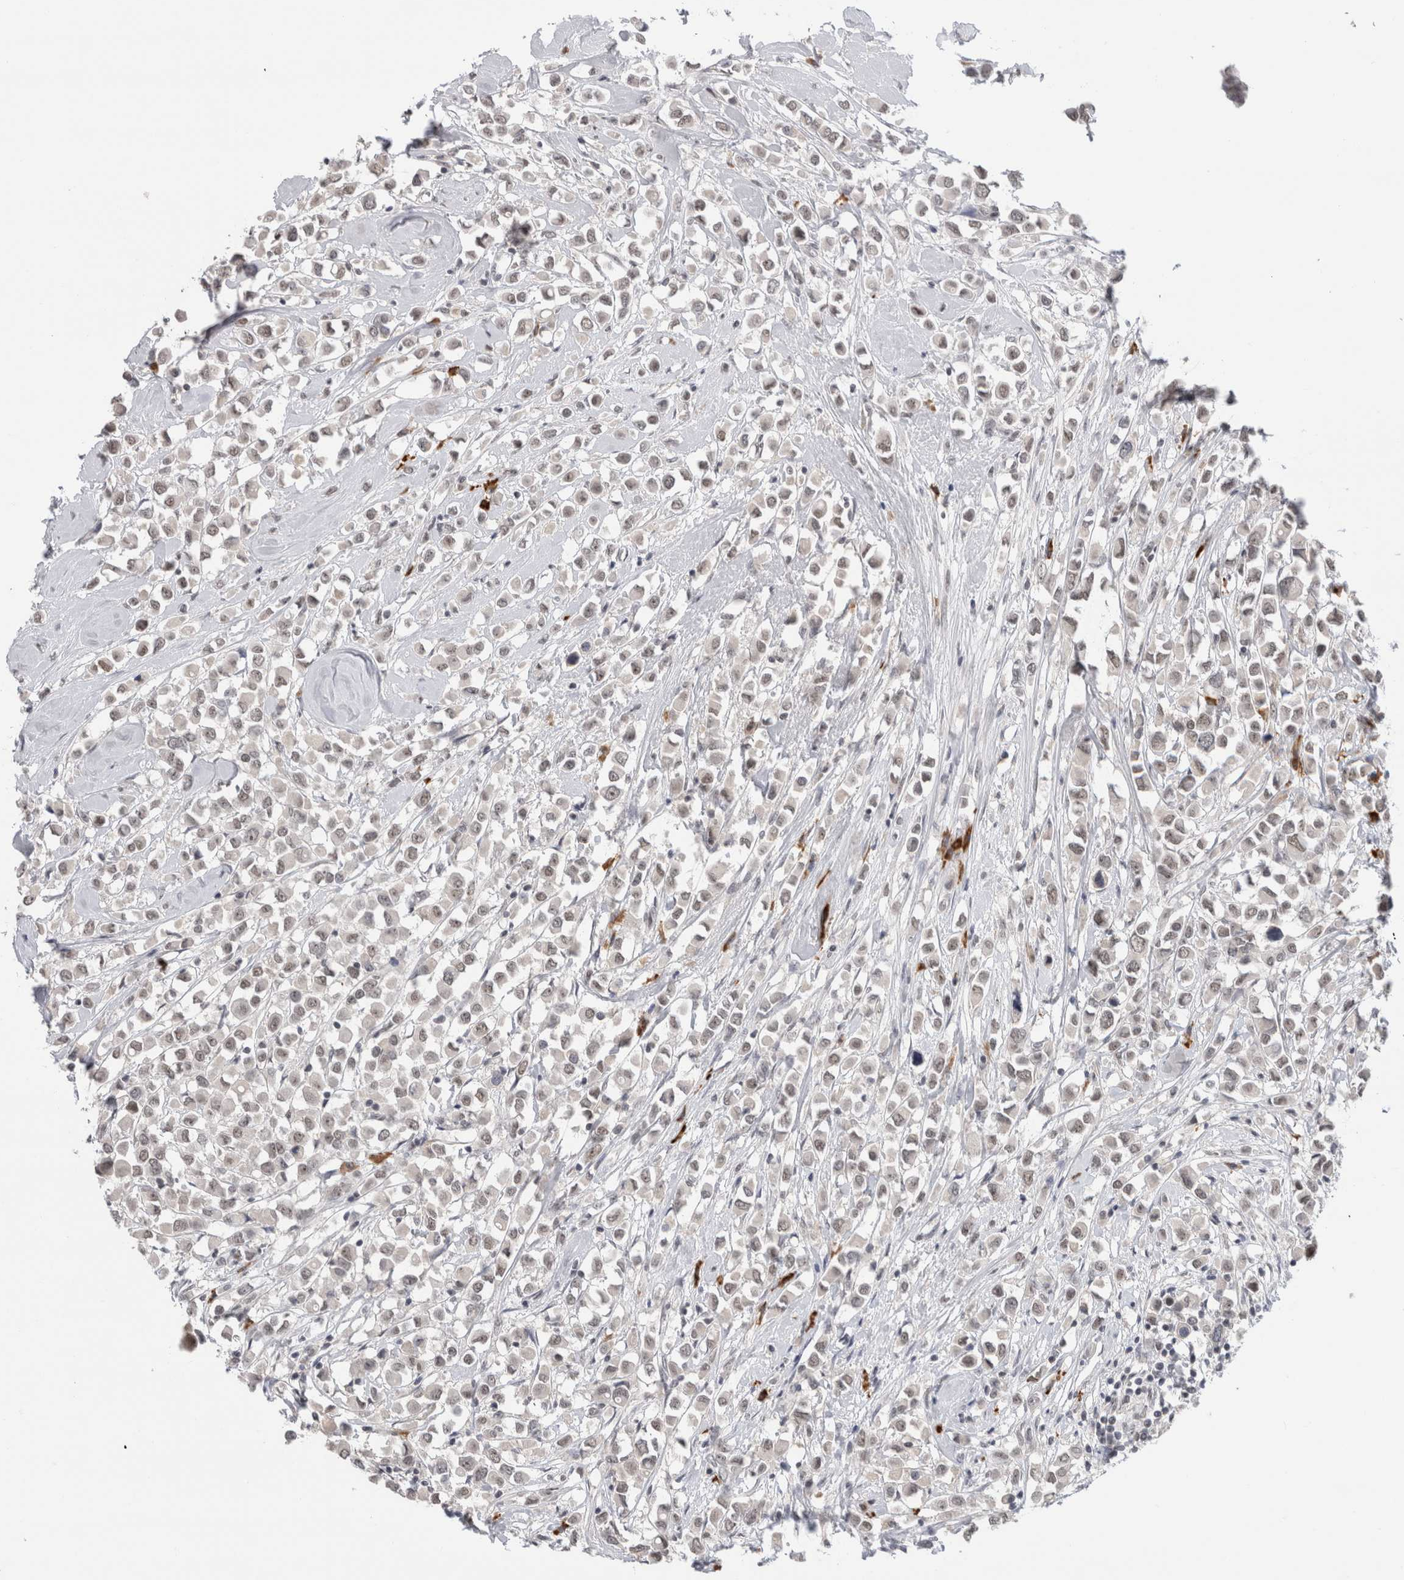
{"staining": {"intensity": "negative", "quantity": "none", "location": "none"}, "tissue": "breast cancer", "cell_type": "Tumor cells", "image_type": "cancer", "snomed": [{"axis": "morphology", "description": "Duct carcinoma"}, {"axis": "topography", "description": "Breast"}], "caption": "Photomicrograph shows no protein positivity in tumor cells of breast cancer (infiltrating ductal carcinoma) tissue.", "gene": "ZNF24", "patient": {"sex": "female", "age": 61}}